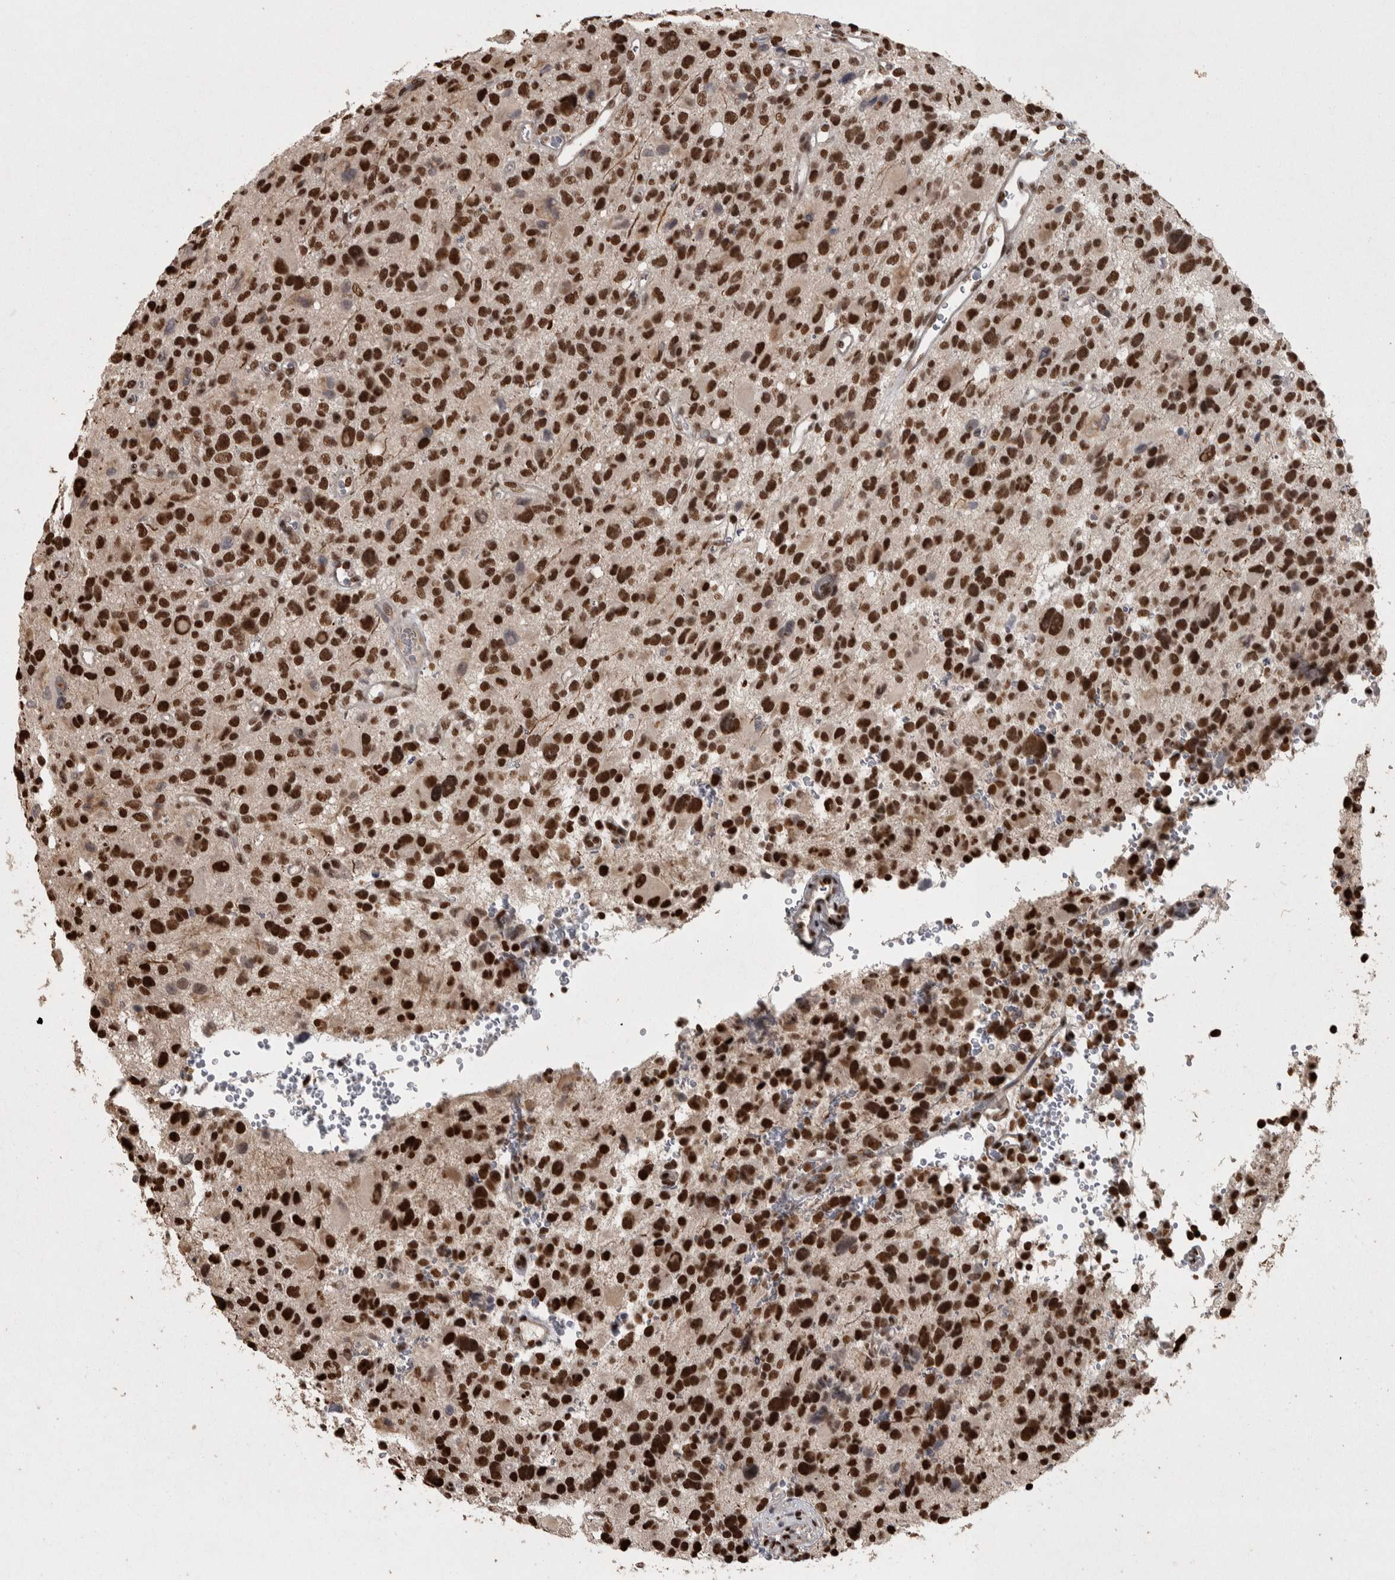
{"staining": {"intensity": "strong", "quantity": ">75%", "location": "nuclear"}, "tissue": "glioma", "cell_type": "Tumor cells", "image_type": "cancer", "snomed": [{"axis": "morphology", "description": "Glioma, malignant, High grade"}, {"axis": "topography", "description": "Brain"}], "caption": "Protein expression analysis of human high-grade glioma (malignant) reveals strong nuclear staining in approximately >75% of tumor cells. (IHC, brightfield microscopy, high magnification).", "gene": "ZFHX4", "patient": {"sex": "male", "age": 48}}